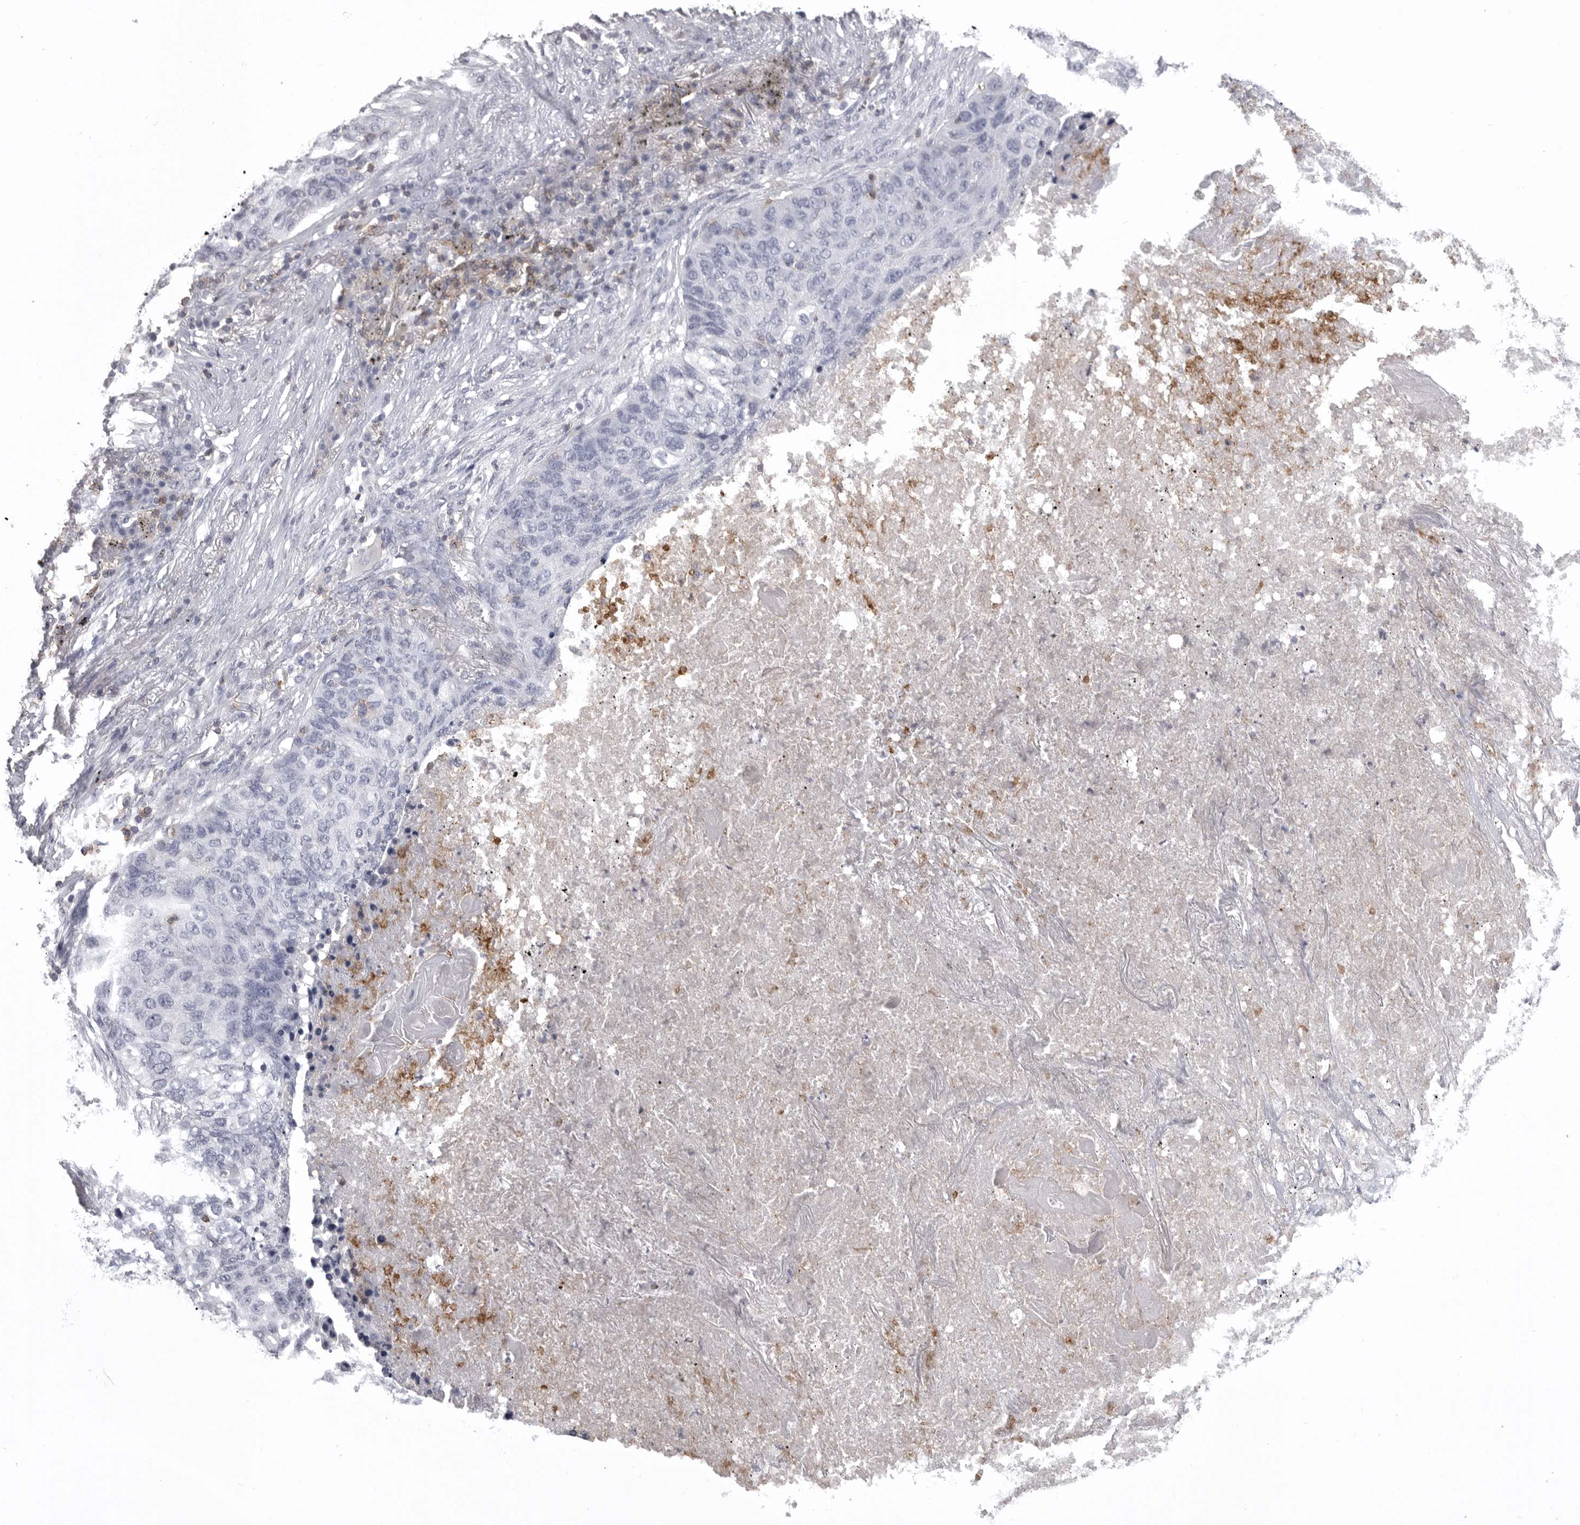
{"staining": {"intensity": "negative", "quantity": "none", "location": "none"}, "tissue": "lung cancer", "cell_type": "Tumor cells", "image_type": "cancer", "snomed": [{"axis": "morphology", "description": "Squamous cell carcinoma, NOS"}, {"axis": "topography", "description": "Lung"}], "caption": "Histopathology image shows no protein staining in tumor cells of lung cancer tissue.", "gene": "ITGAL", "patient": {"sex": "female", "age": 63}}